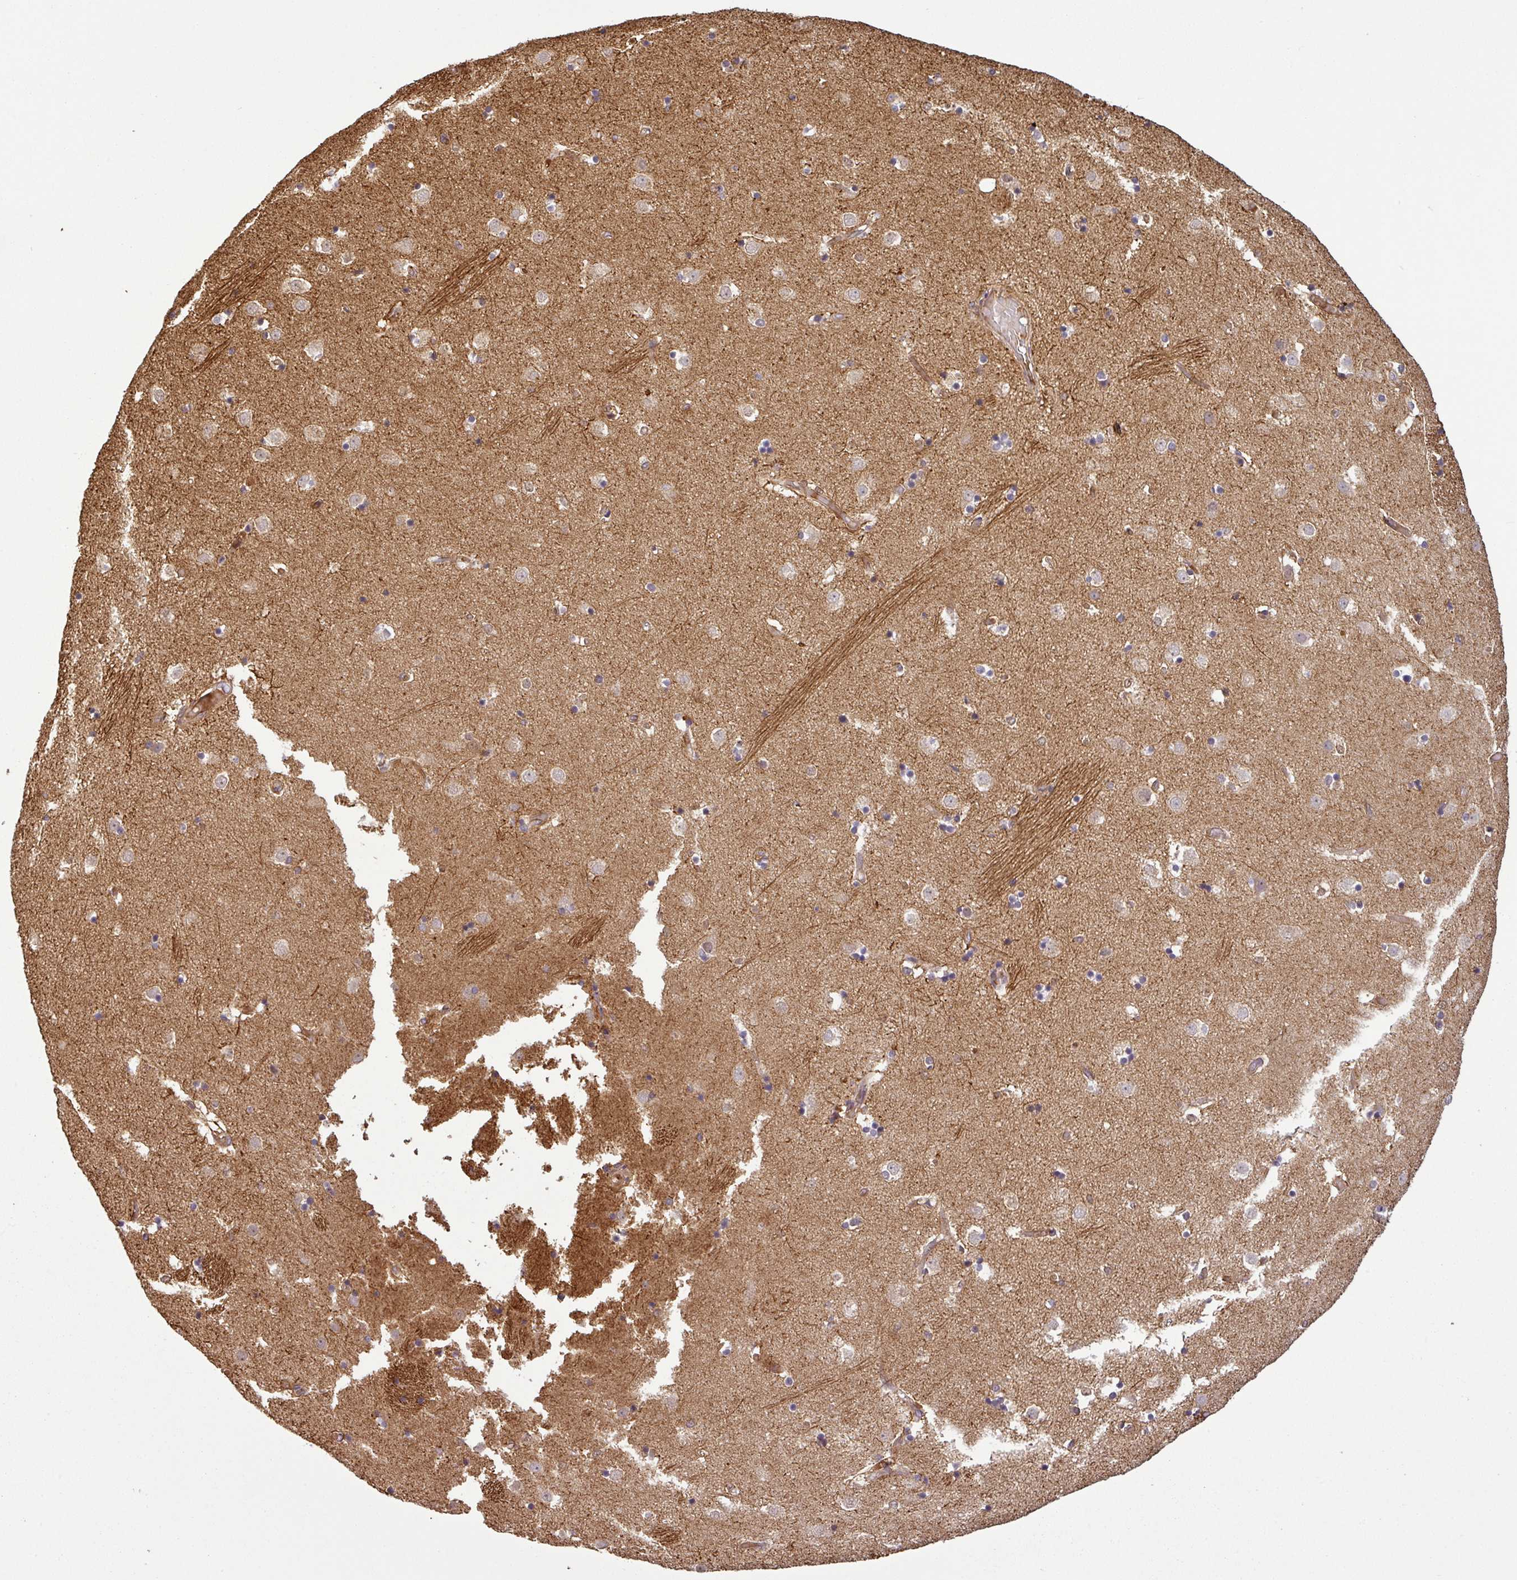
{"staining": {"intensity": "negative", "quantity": "none", "location": "none"}, "tissue": "caudate", "cell_type": "Glial cells", "image_type": "normal", "snomed": [{"axis": "morphology", "description": "Normal tissue, NOS"}, {"axis": "topography", "description": "Lateral ventricle wall"}], "caption": "DAB (3,3'-diaminobenzidine) immunohistochemical staining of normal caudate reveals no significant expression in glial cells.", "gene": "MAP3K6", "patient": {"sex": "female", "age": 52}}